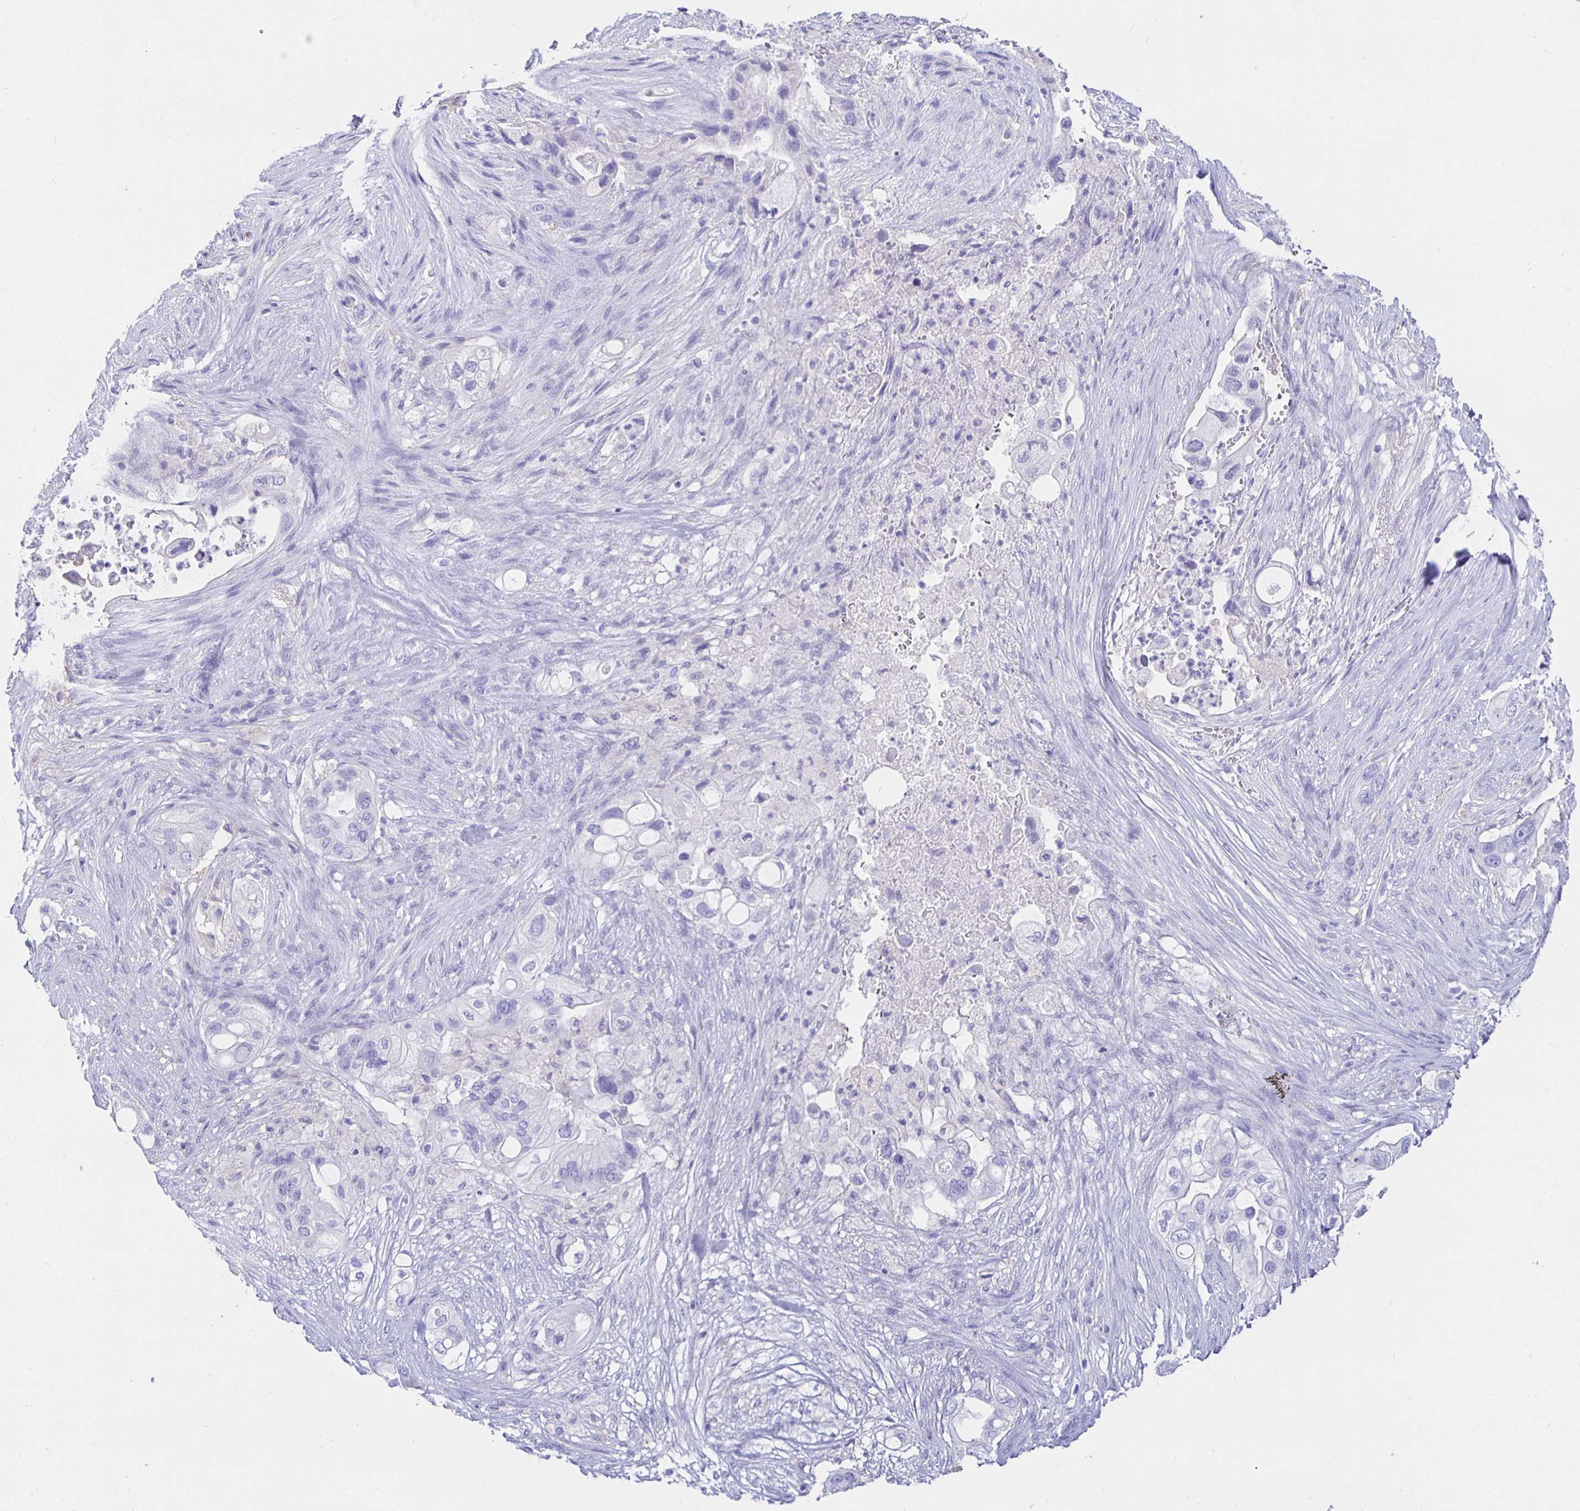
{"staining": {"intensity": "negative", "quantity": "none", "location": "none"}, "tissue": "pancreatic cancer", "cell_type": "Tumor cells", "image_type": "cancer", "snomed": [{"axis": "morphology", "description": "Adenocarcinoma, NOS"}, {"axis": "topography", "description": "Pancreas"}], "caption": "DAB (3,3'-diaminobenzidine) immunohistochemical staining of pancreatic cancer demonstrates no significant positivity in tumor cells.", "gene": "UMOD", "patient": {"sex": "female", "age": 72}}